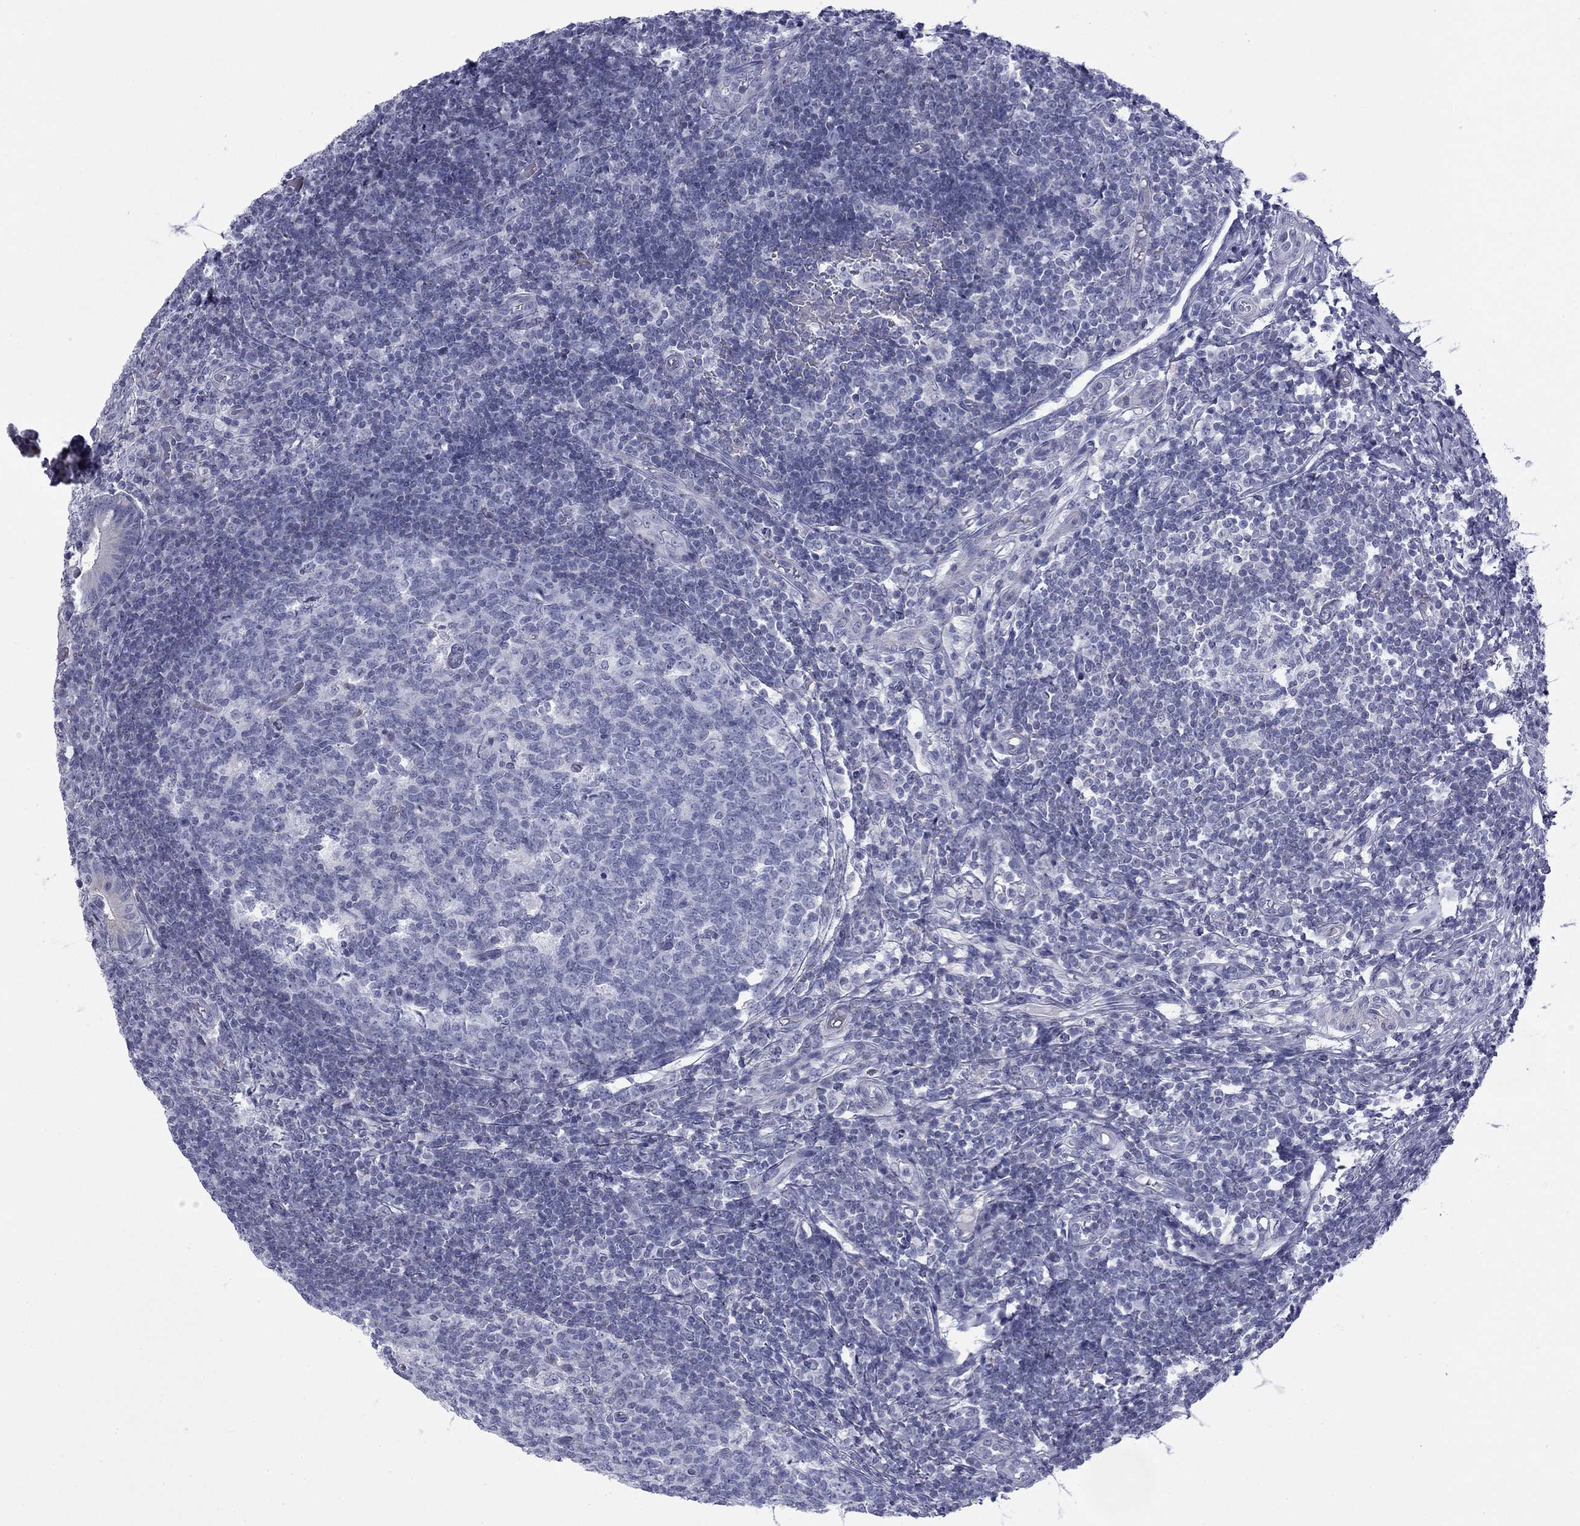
{"staining": {"intensity": "negative", "quantity": "none", "location": "none"}, "tissue": "appendix", "cell_type": "Glandular cells", "image_type": "normal", "snomed": [{"axis": "morphology", "description": "Normal tissue, NOS"}, {"axis": "topography", "description": "Appendix"}], "caption": "This is an IHC image of unremarkable appendix. There is no expression in glandular cells.", "gene": "ZP2", "patient": {"sex": "male", "age": 18}}